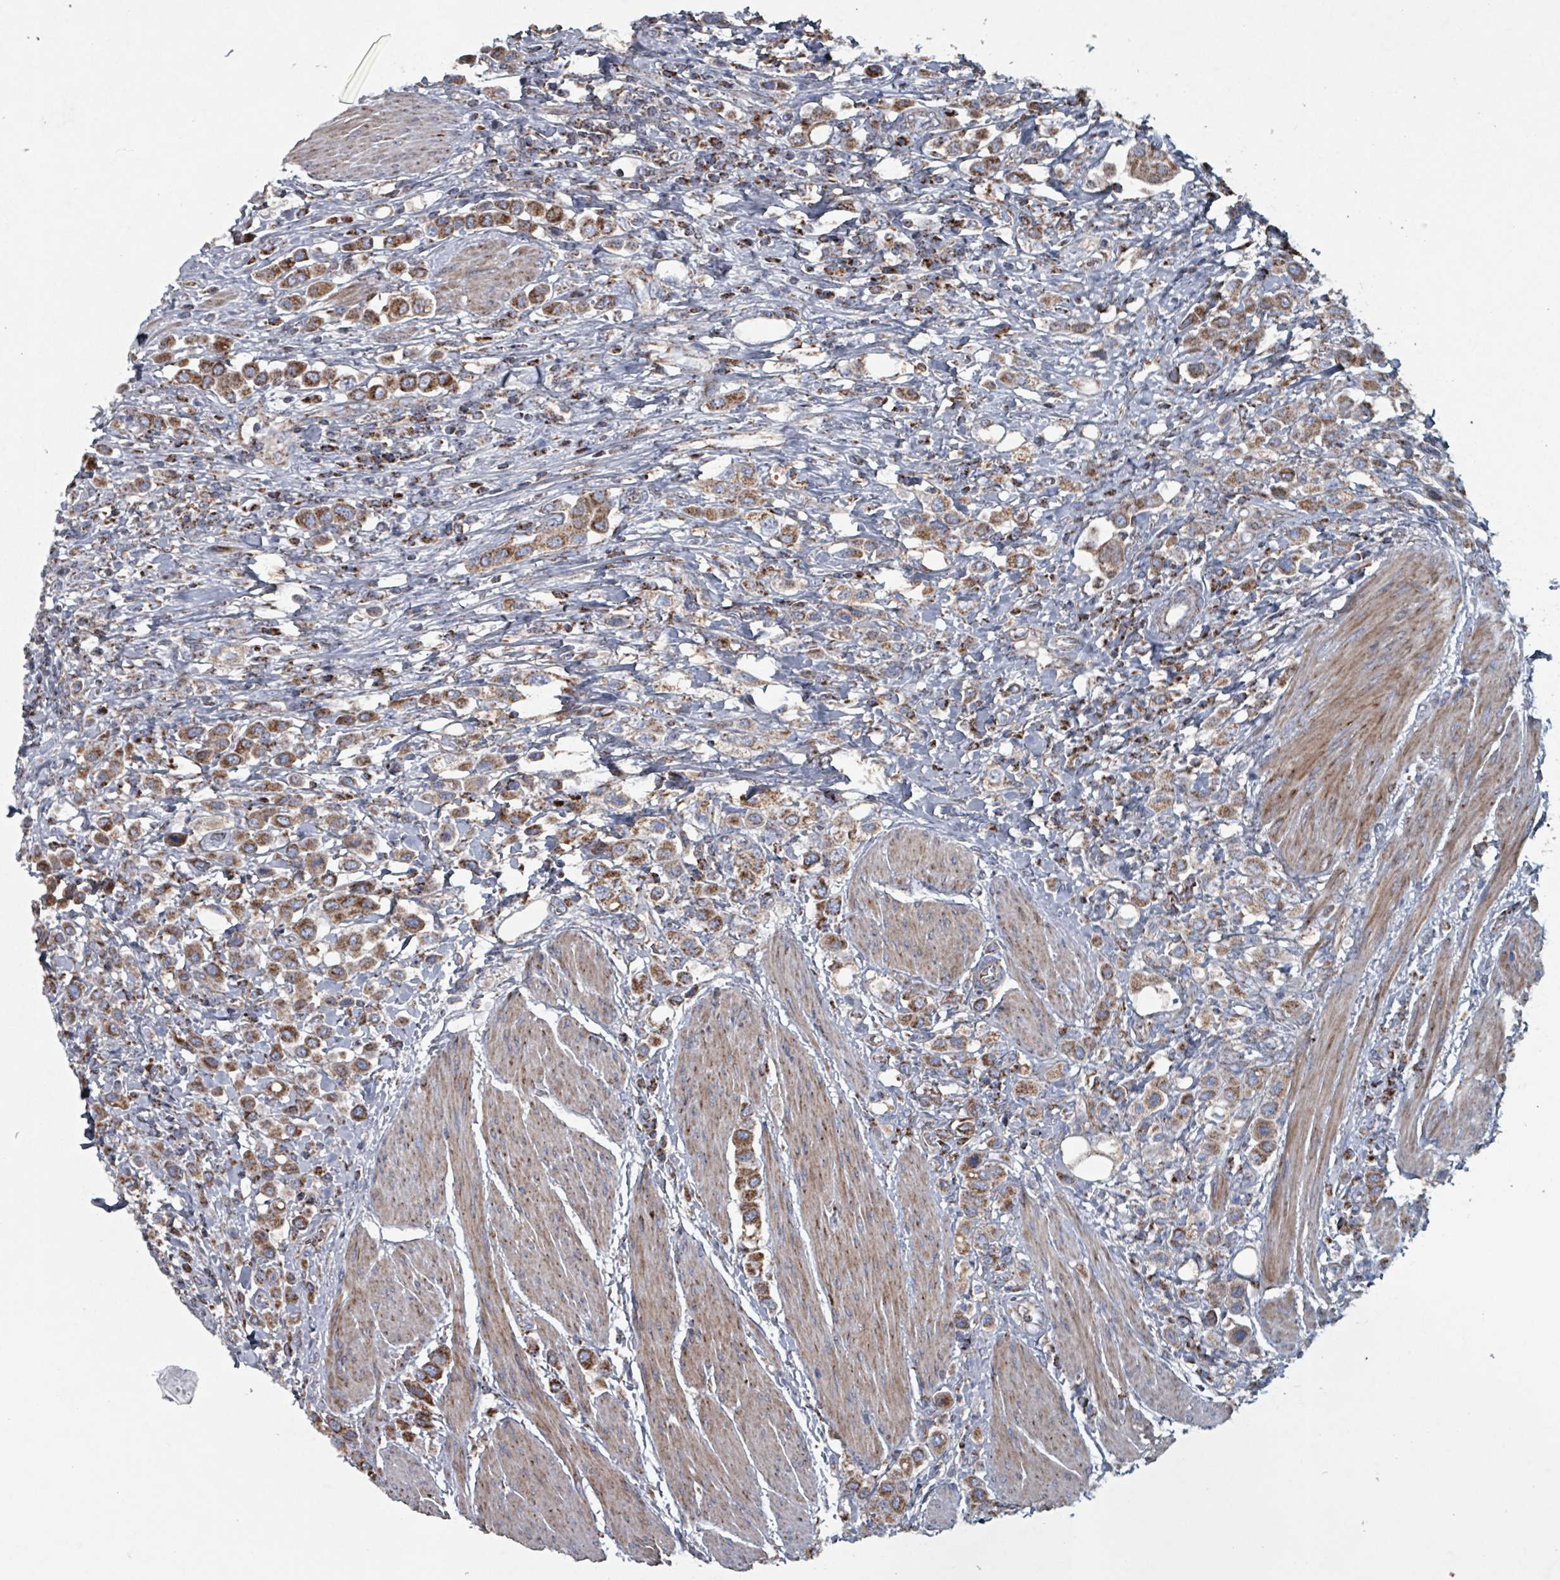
{"staining": {"intensity": "moderate", "quantity": ">75%", "location": "cytoplasmic/membranous"}, "tissue": "urothelial cancer", "cell_type": "Tumor cells", "image_type": "cancer", "snomed": [{"axis": "morphology", "description": "Urothelial carcinoma, High grade"}, {"axis": "topography", "description": "Urinary bladder"}], "caption": "Protein expression by immunohistochemistry exhibits moderate cytoplasmic/membranous positivity in approximately >75% of tumor cells in urothelial cancer.", "gene": "ABHD18", "patient": {"sex": "male", "age": 50}}